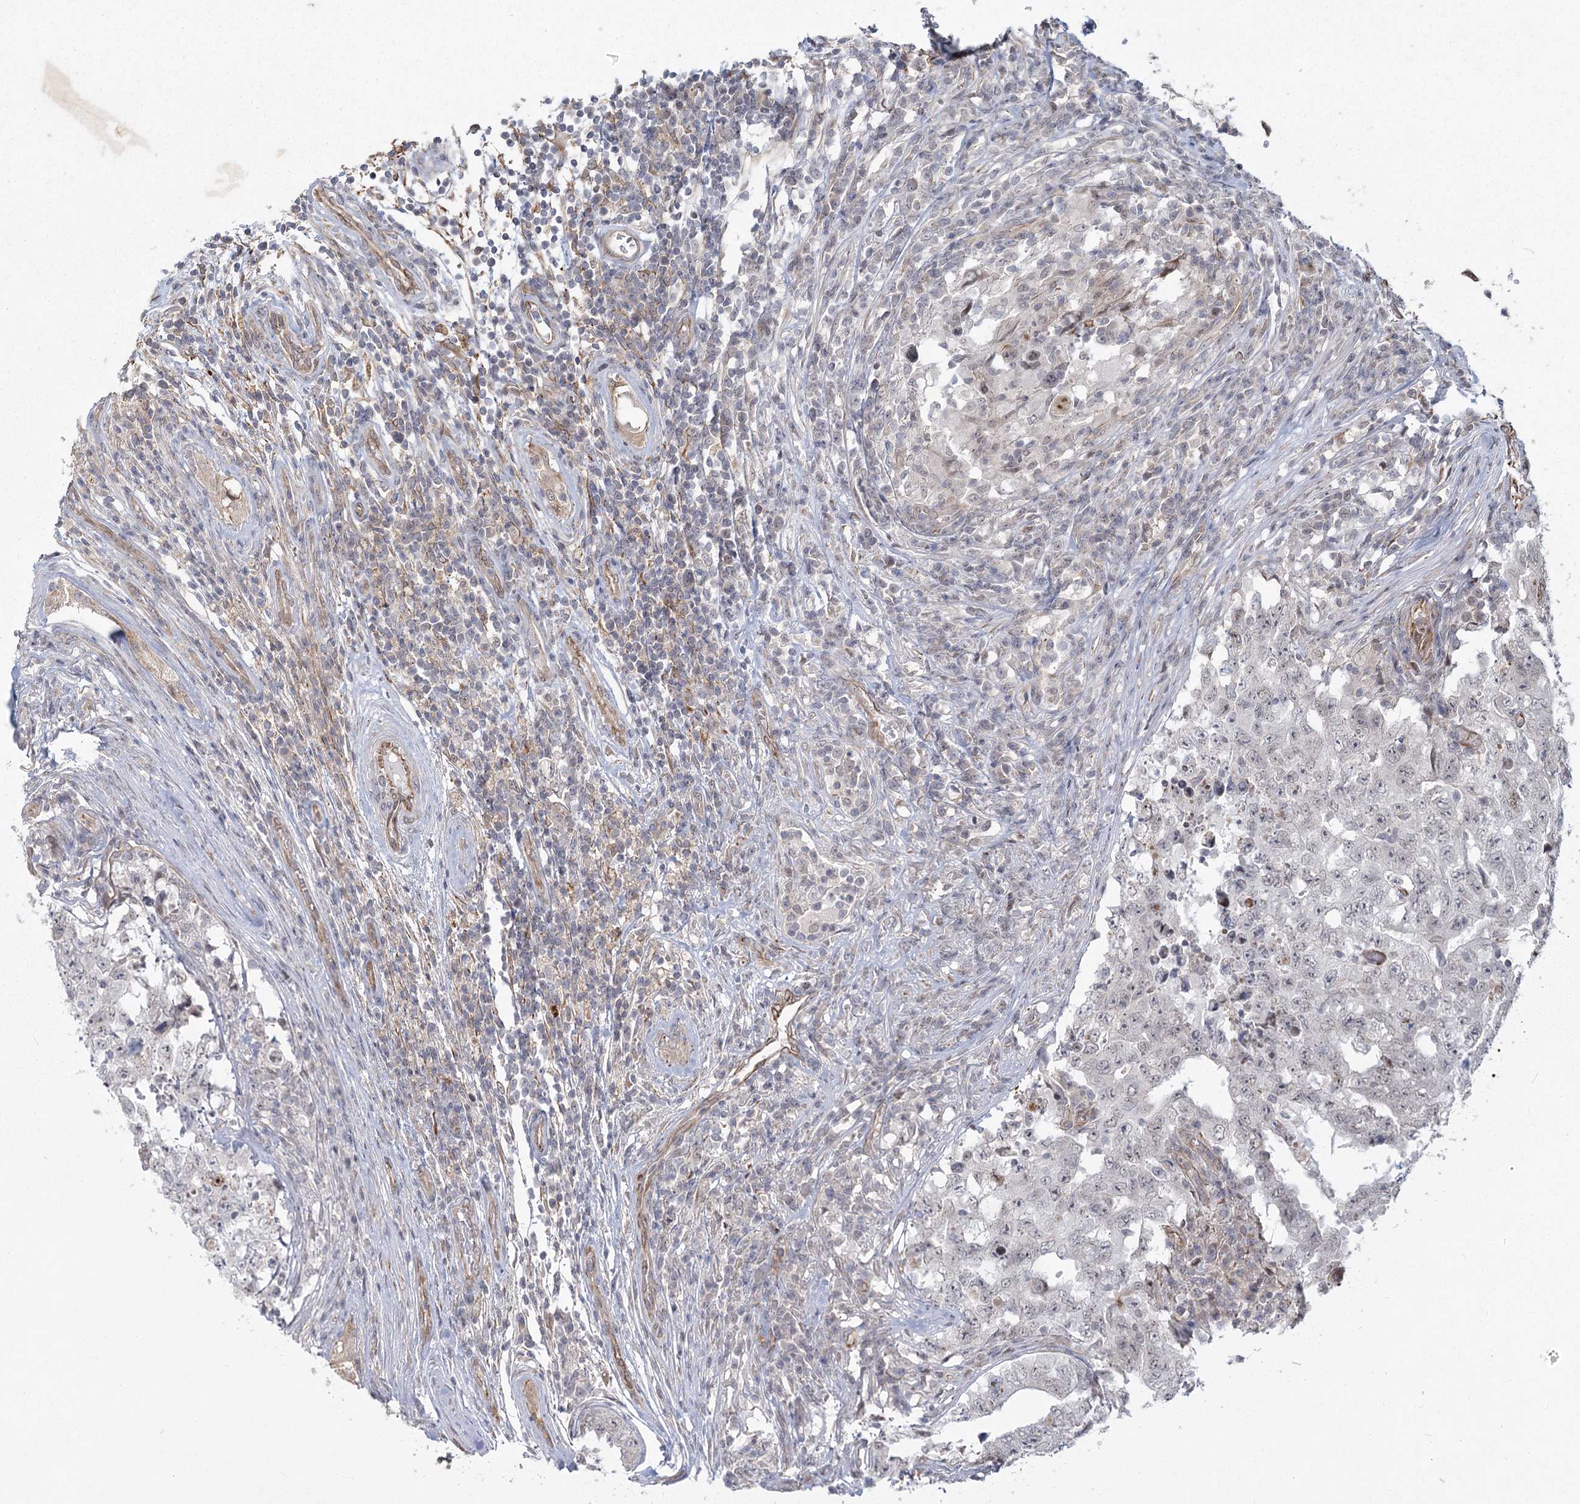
{"staining": {"intensity": "negative", "quantity": "none", "location": "none"}, "tissue": "testis cancer", "cell_type": "Tumor cells", "image_type": "cancer", "snomed": [{"axis": "morphology", "description": "Carcinoma, Embryonal, NOS"}, {"axis": "topography", "description": "Testis"}], "caption": "A high-resolution histopathology image shows IHC staining of testis embryonal carcinoma, which demonstrates no significant staining in tumor cells. (DAB immunohistochemistry (IHC) with hematoxylin counter stain).", "gene": "AP2M1", "patient": {"sex": "male", "age": 26}}